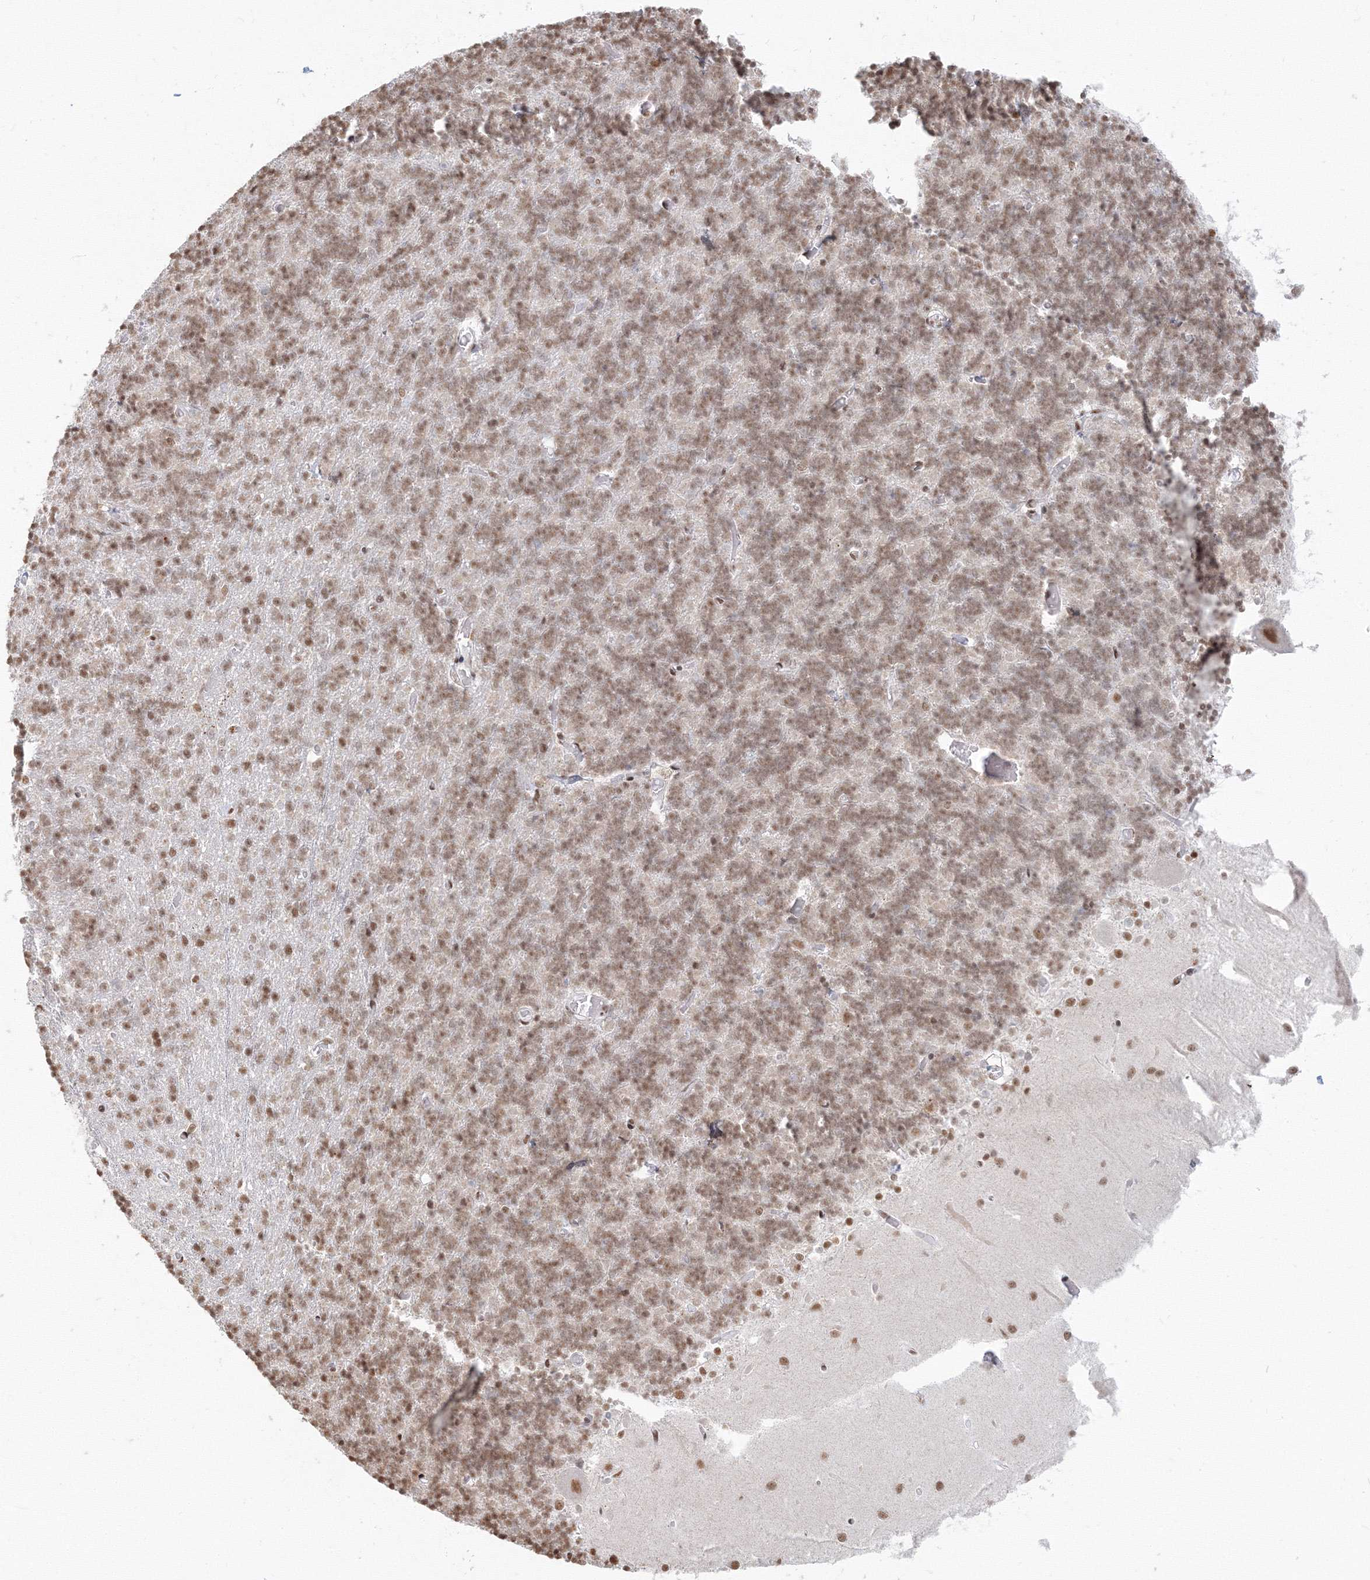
{"staining": {"intensity": "moderate", "quantity": "25%-75%", "location": "nuclear"}, "tissue": "cerebellum", "cell_type": "Cells in granular layer", "image_type": "normal", "snomed": [{"axis": "morphology", "description": "Normal tissue, NOS"}, {"axis": "topography", "description": "Cerebellum"}], "caption": "Immunohistochemical staining of benign human cerebellum reveals moderate nuclear protein expression in approximately 25%-75% of cells in granular layer.", "gene": "PPP4R2", "patient": {"sex": "male", "age": 37}}